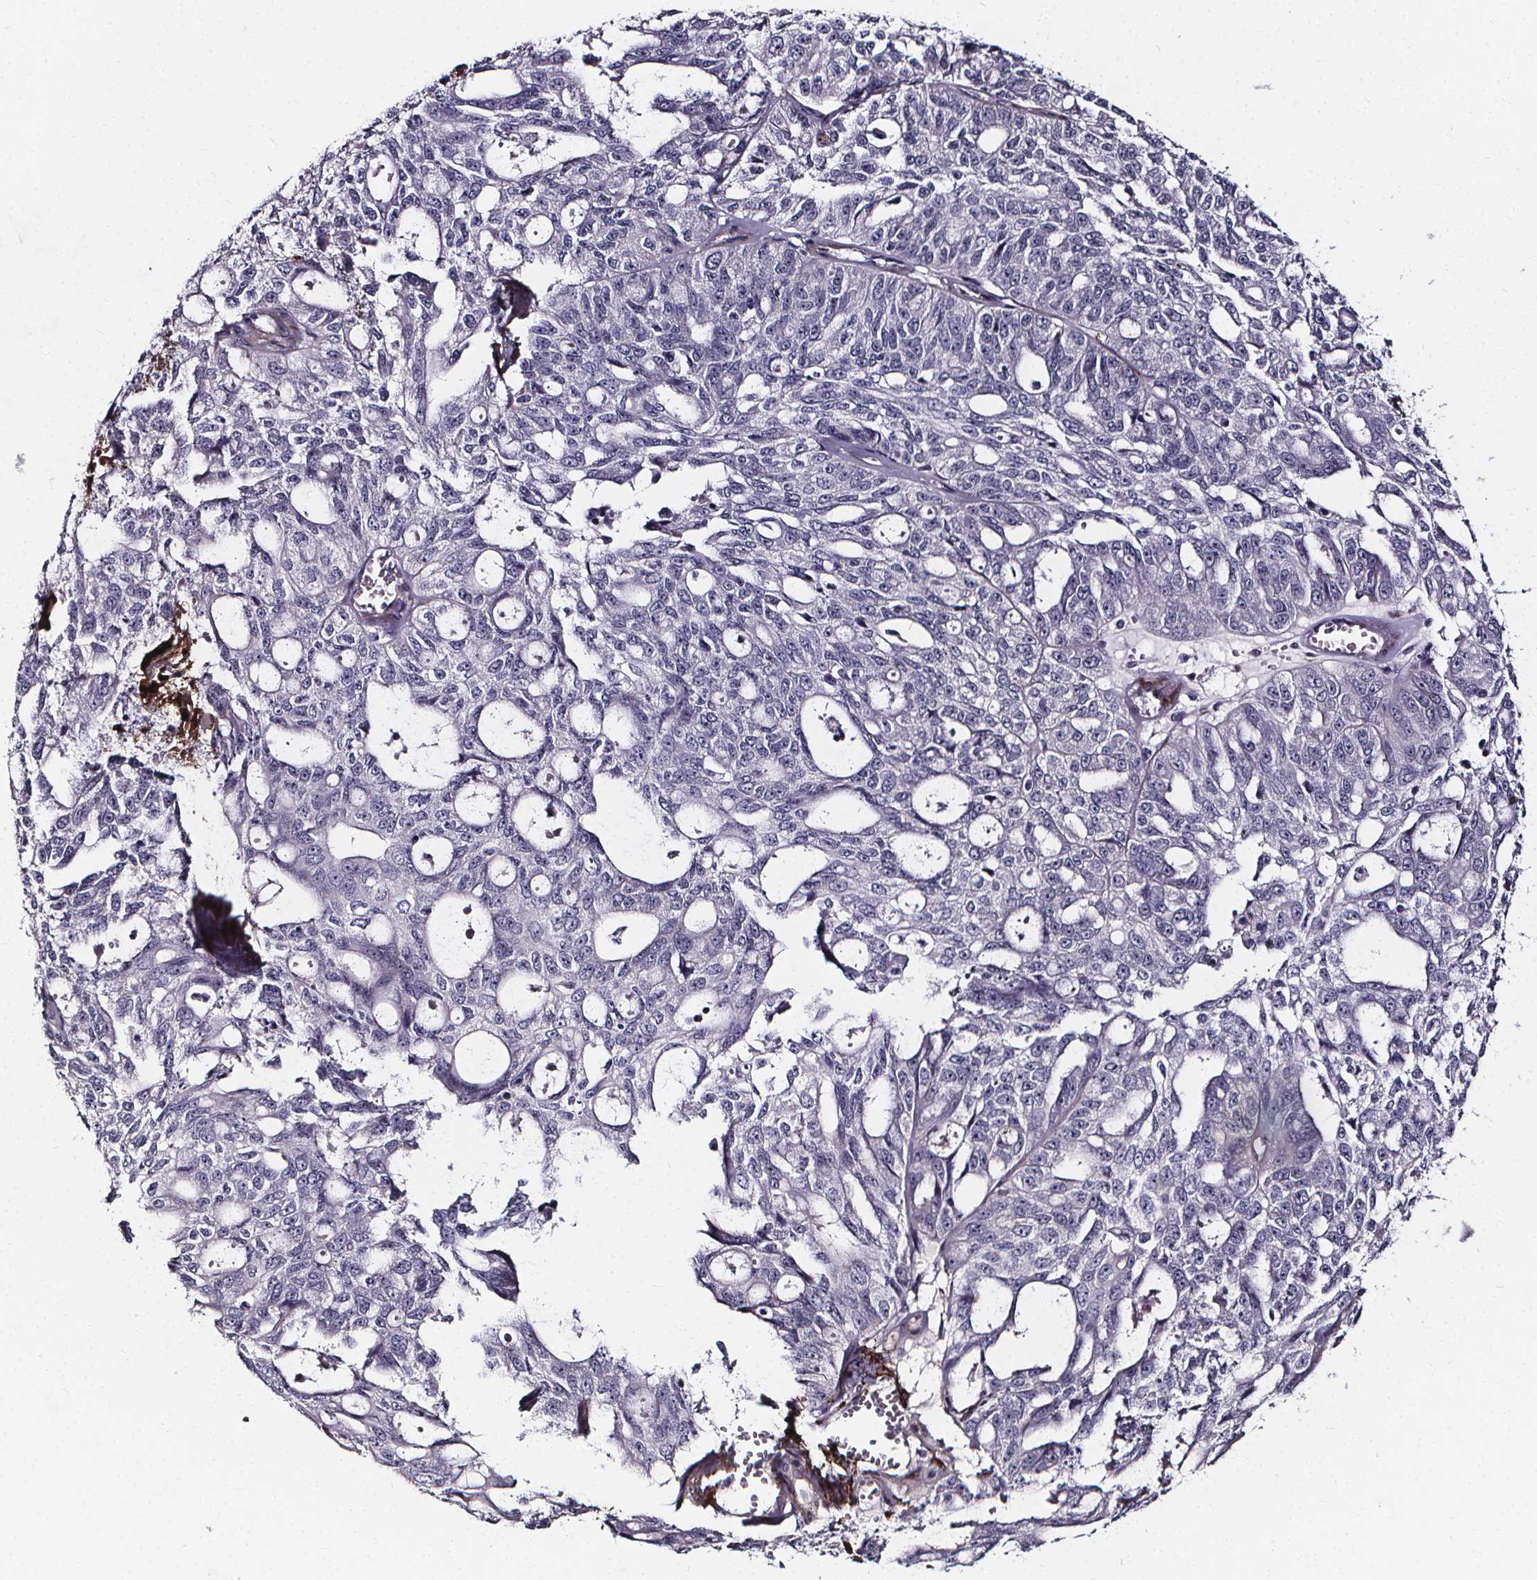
{"staining": {"intensity": "negative", "quantity": "none", "location": "none"}, "tissue": "ovarian cancer", "cell_type": "Tumor cells", "image_type": "cancer", "snomed": [{"axis": "morphology", "description": "Carcinoma, endometroid"}, {"axis": "topography", "description": "Ovary"}], "caption": "There is no significant staining in tumor cells of ovarian cancer (endometroid carcinoma).", "gene": "AEBP1", "patient": {"sex": "female", "age": 65}}